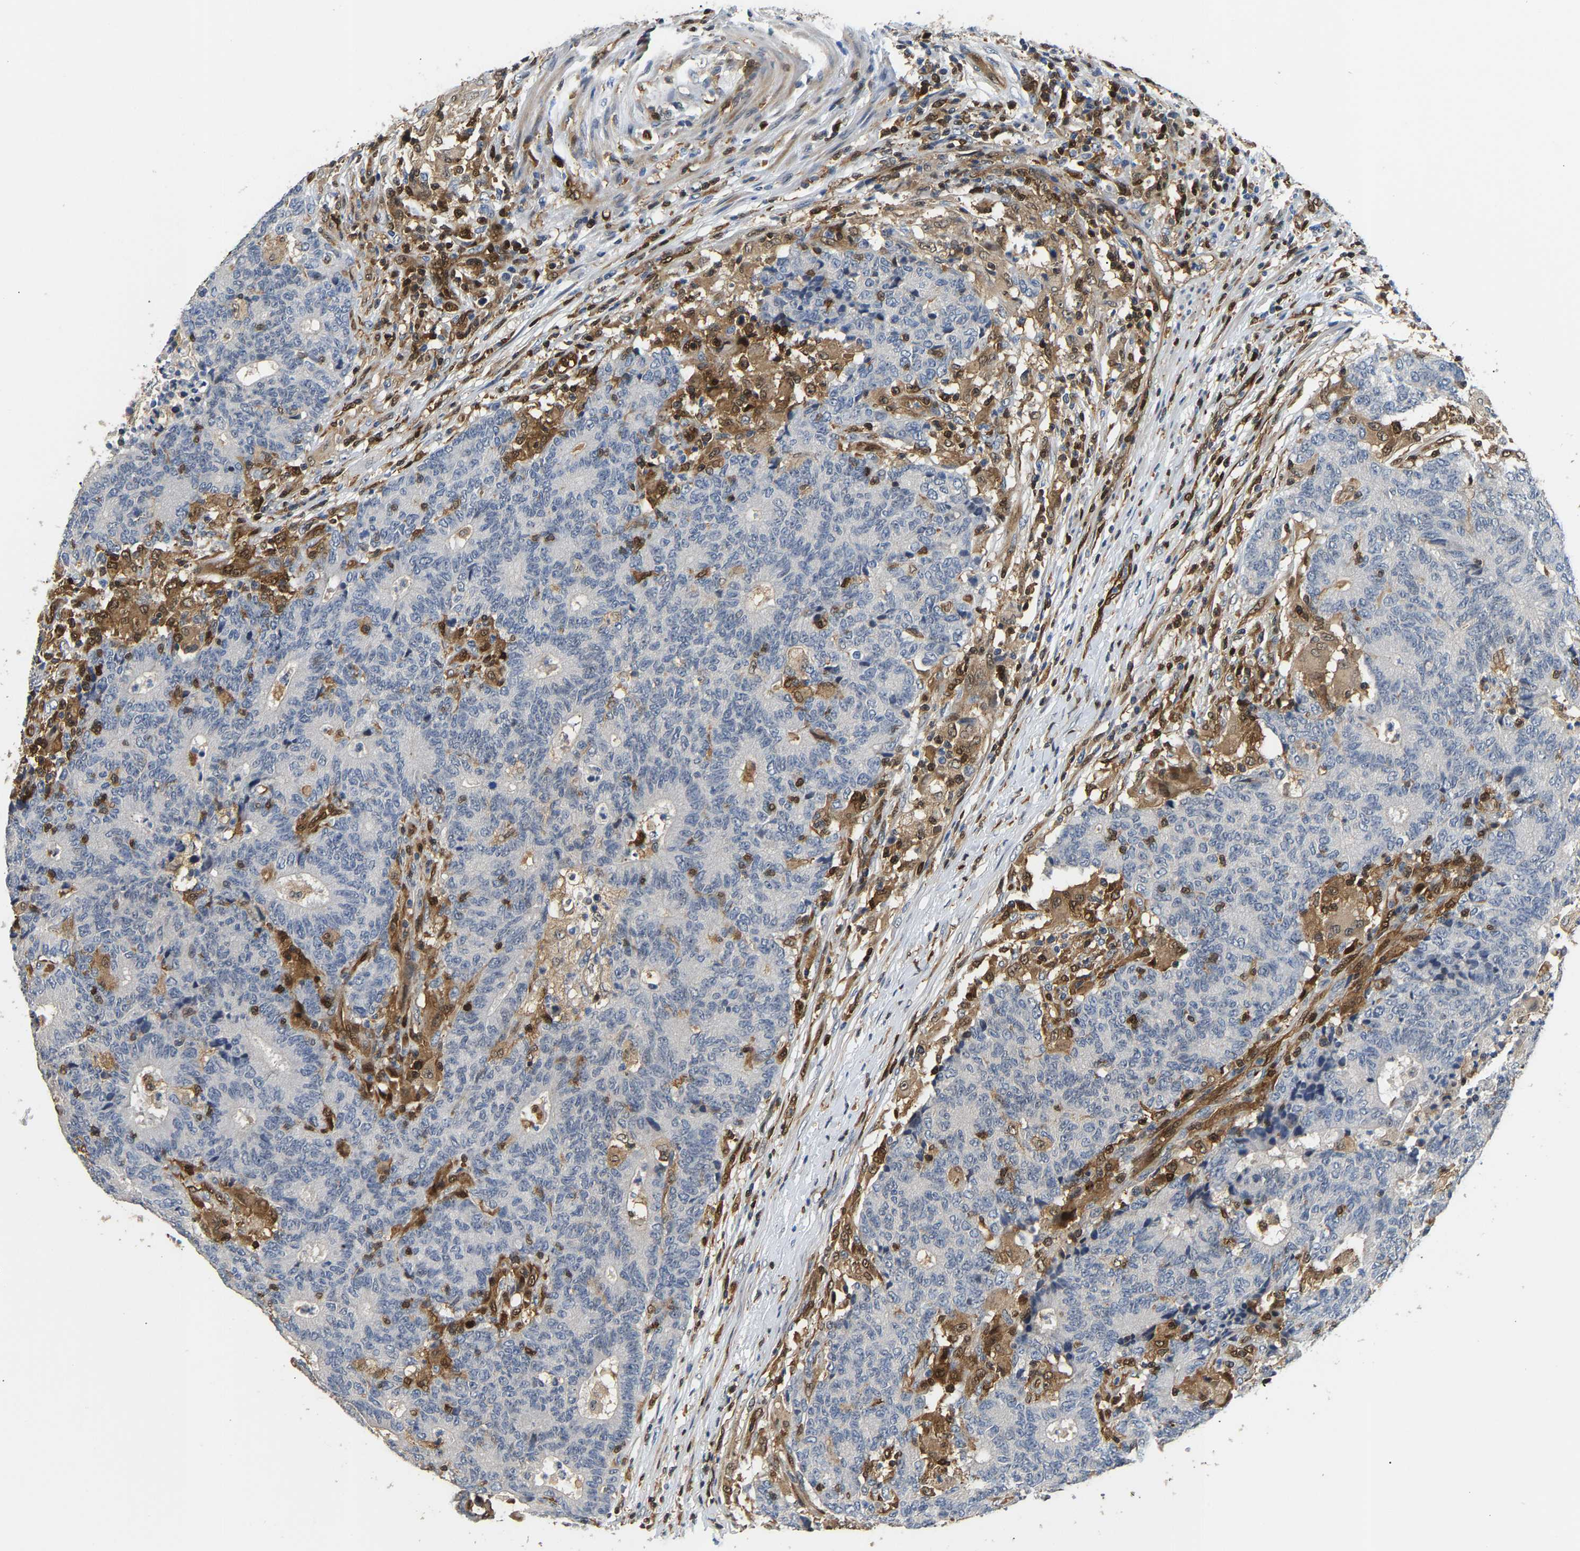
{"staining": {"intensity": "negative", "quantity": "none", "location": "none"}, "tissue": "colorectal cancer", "cell_type": "Tumor cells", "image_type": "cancer", "snomed": [{"axis": "morphology", "description": "Normal tissue, NOS"}, {"axis": "morphology", "description": "Adenocarcinoma, NOS"}, {"axis": "topography", "description": "Colon"}], "caption": "Tumor cells show no significant protein expression in adenocarcinoma (colorectal).", "gene": "GIMAP7", "patient": {"sex": "female", "age": 75}}